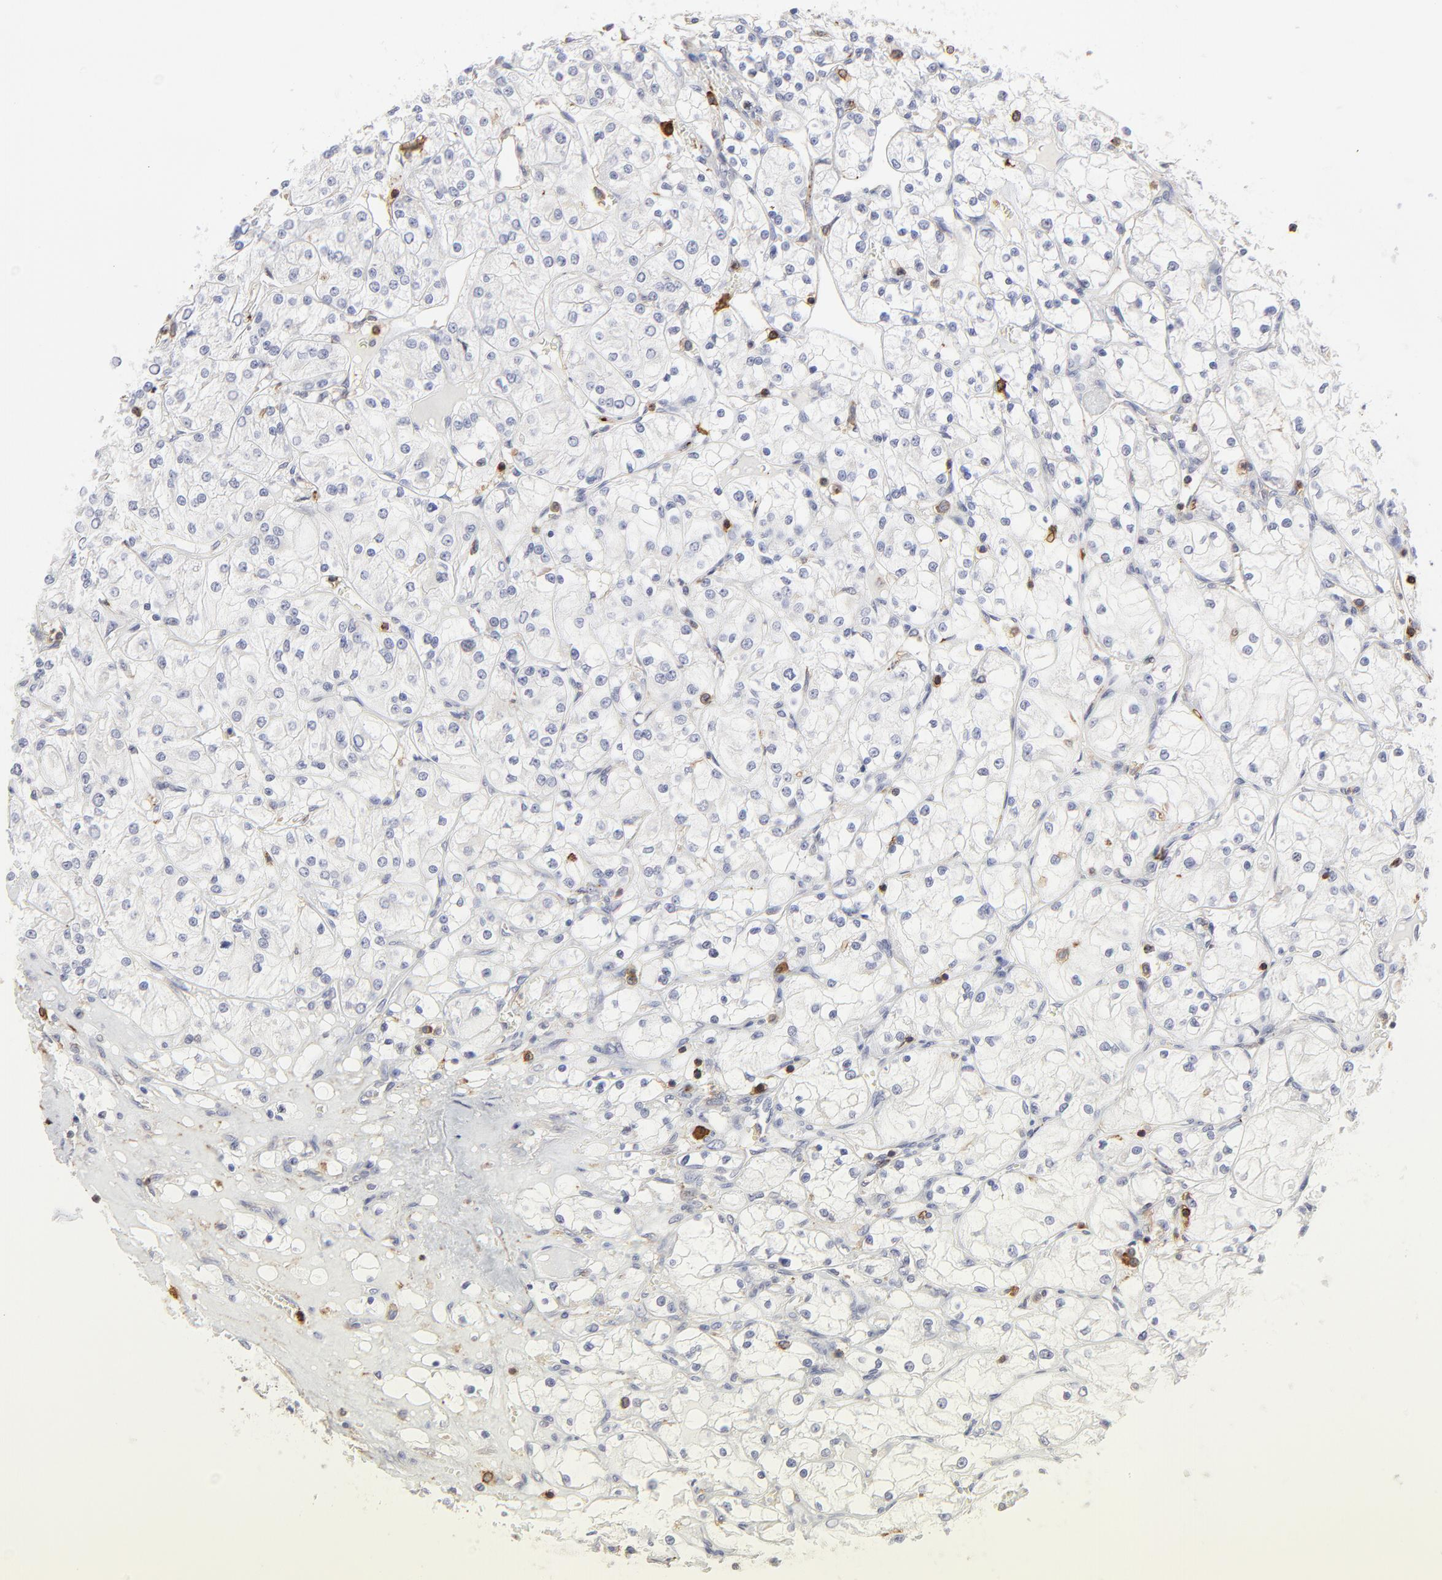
{"staining": {"intensity": "weak", "quantity": "<25%", "location": "cytoplasmic/membranous,nuclear"}, "tissue": "renal cancer", "cell_type": "Tumor cells", "image_type": "cancer", "snomed": [{"axis": "morphology", "description": "Adenocarcinoma, NOS"}, {"axis": "topography", "description": "Kidney"}], "caption": "Immunohistochemistry image of neoplastic tissue: renal adenocarcinoma stained with DAB displays no significant protein positivity in tumor cells. Brightfield microscopy of immunohistochemistry stained with DAB (3,3'-diaminobenzidine) (brown) and hematoxylin (blue), captured at high magnification.", "gene": "SLC6A14", "patient": {"sex": "male", "age": 61}}